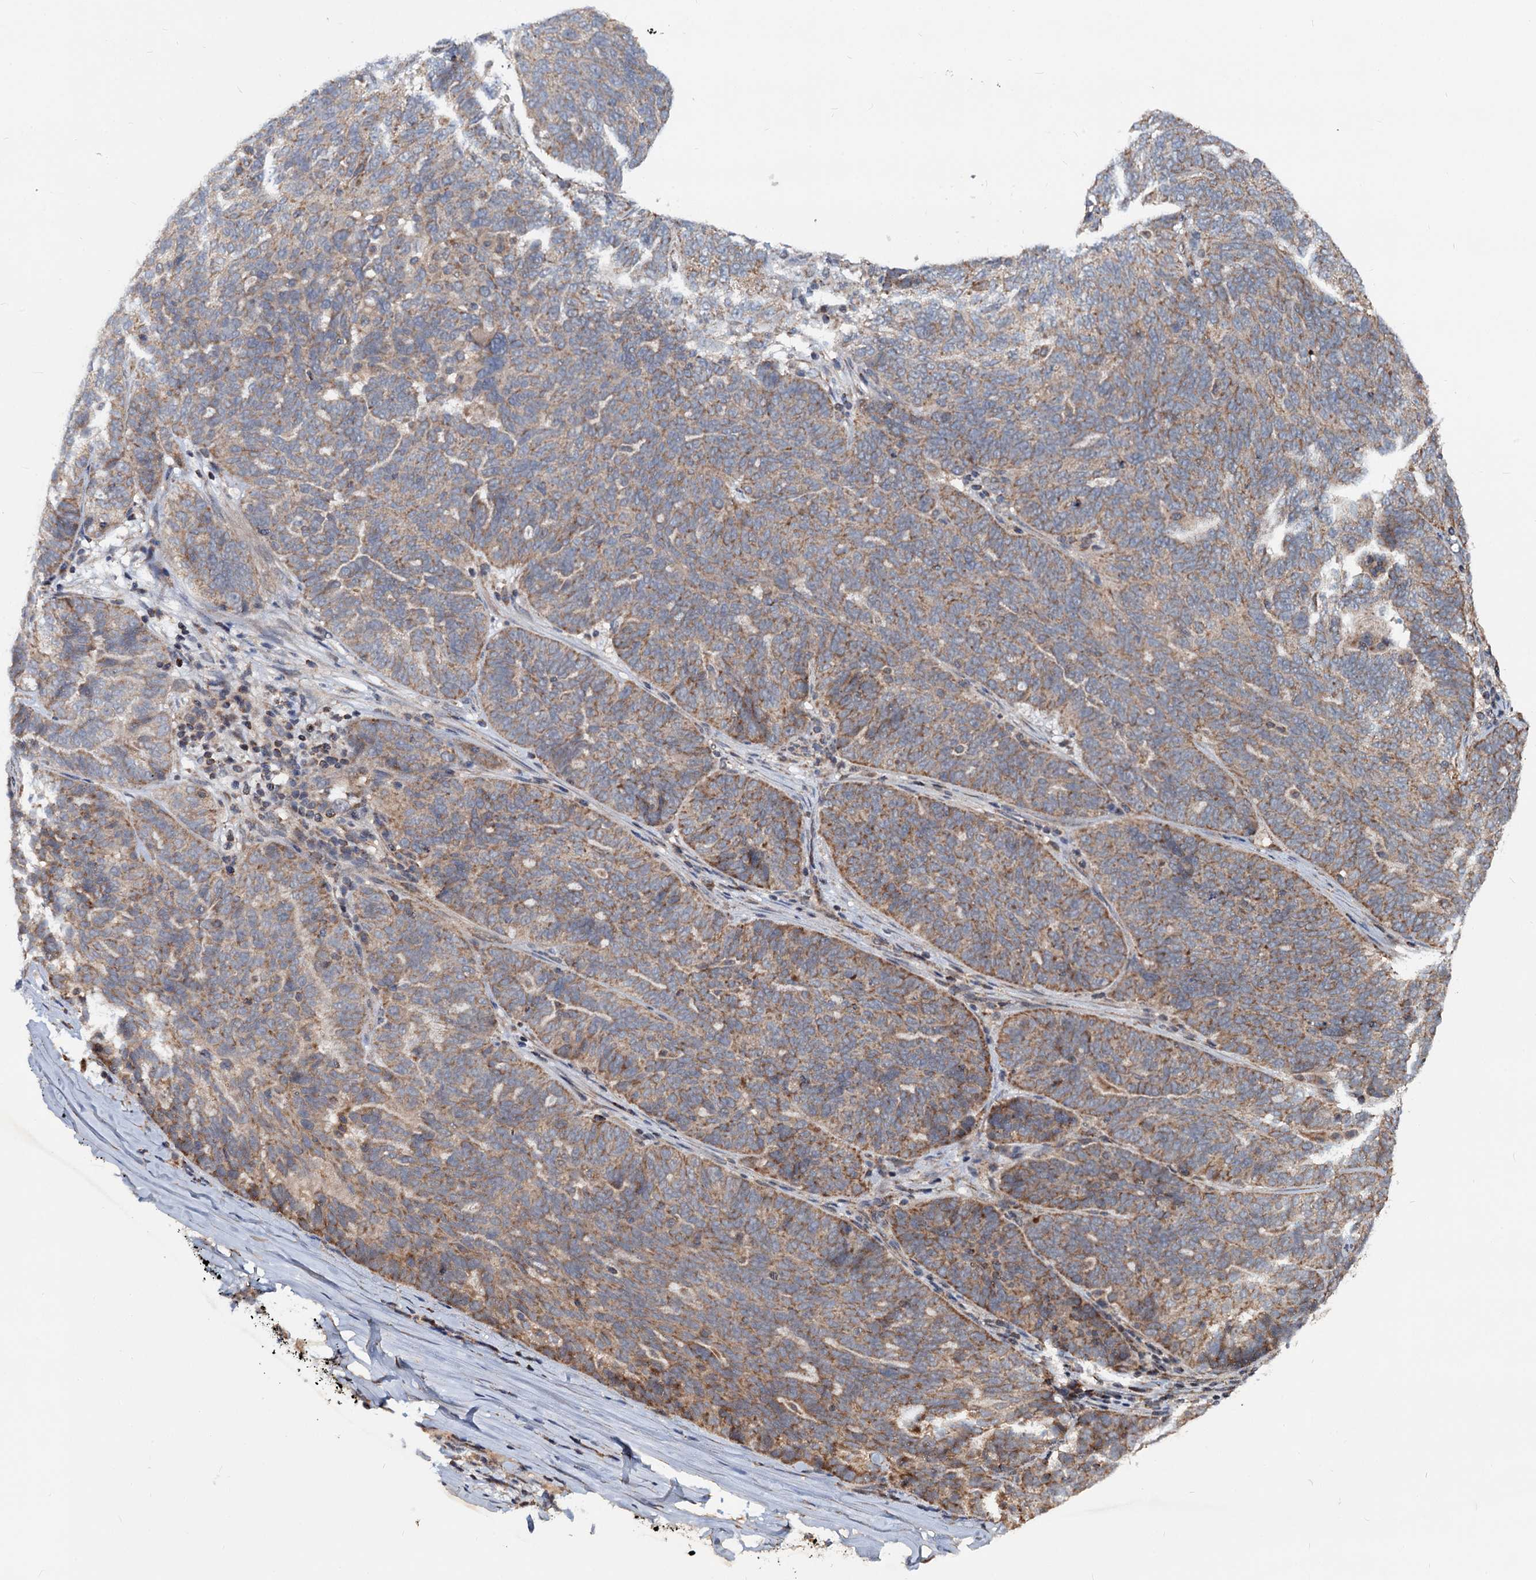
{"staining": {"intensity": "moderate", "quantity": ">75%", "location": "cytoplasmic/membranous"}, "tissue": "ovarian cancer", "cell_type": "Tumor cells", "image_type": "cancer", "snomed": [{"axis": "morphology", "description": "Cystadenocarcinoma, serous, NOS"}, {"axis": "topography", "description": "Ovary"}], "caption": "Immunohistochemical staining of human ovarian cancer displays medium levels of moderate cytoplasmic/membranous protein positivity in about >75% of tumor cells.", "gene": "CEP76", "patient": {"sex": "female", "age": 59}}